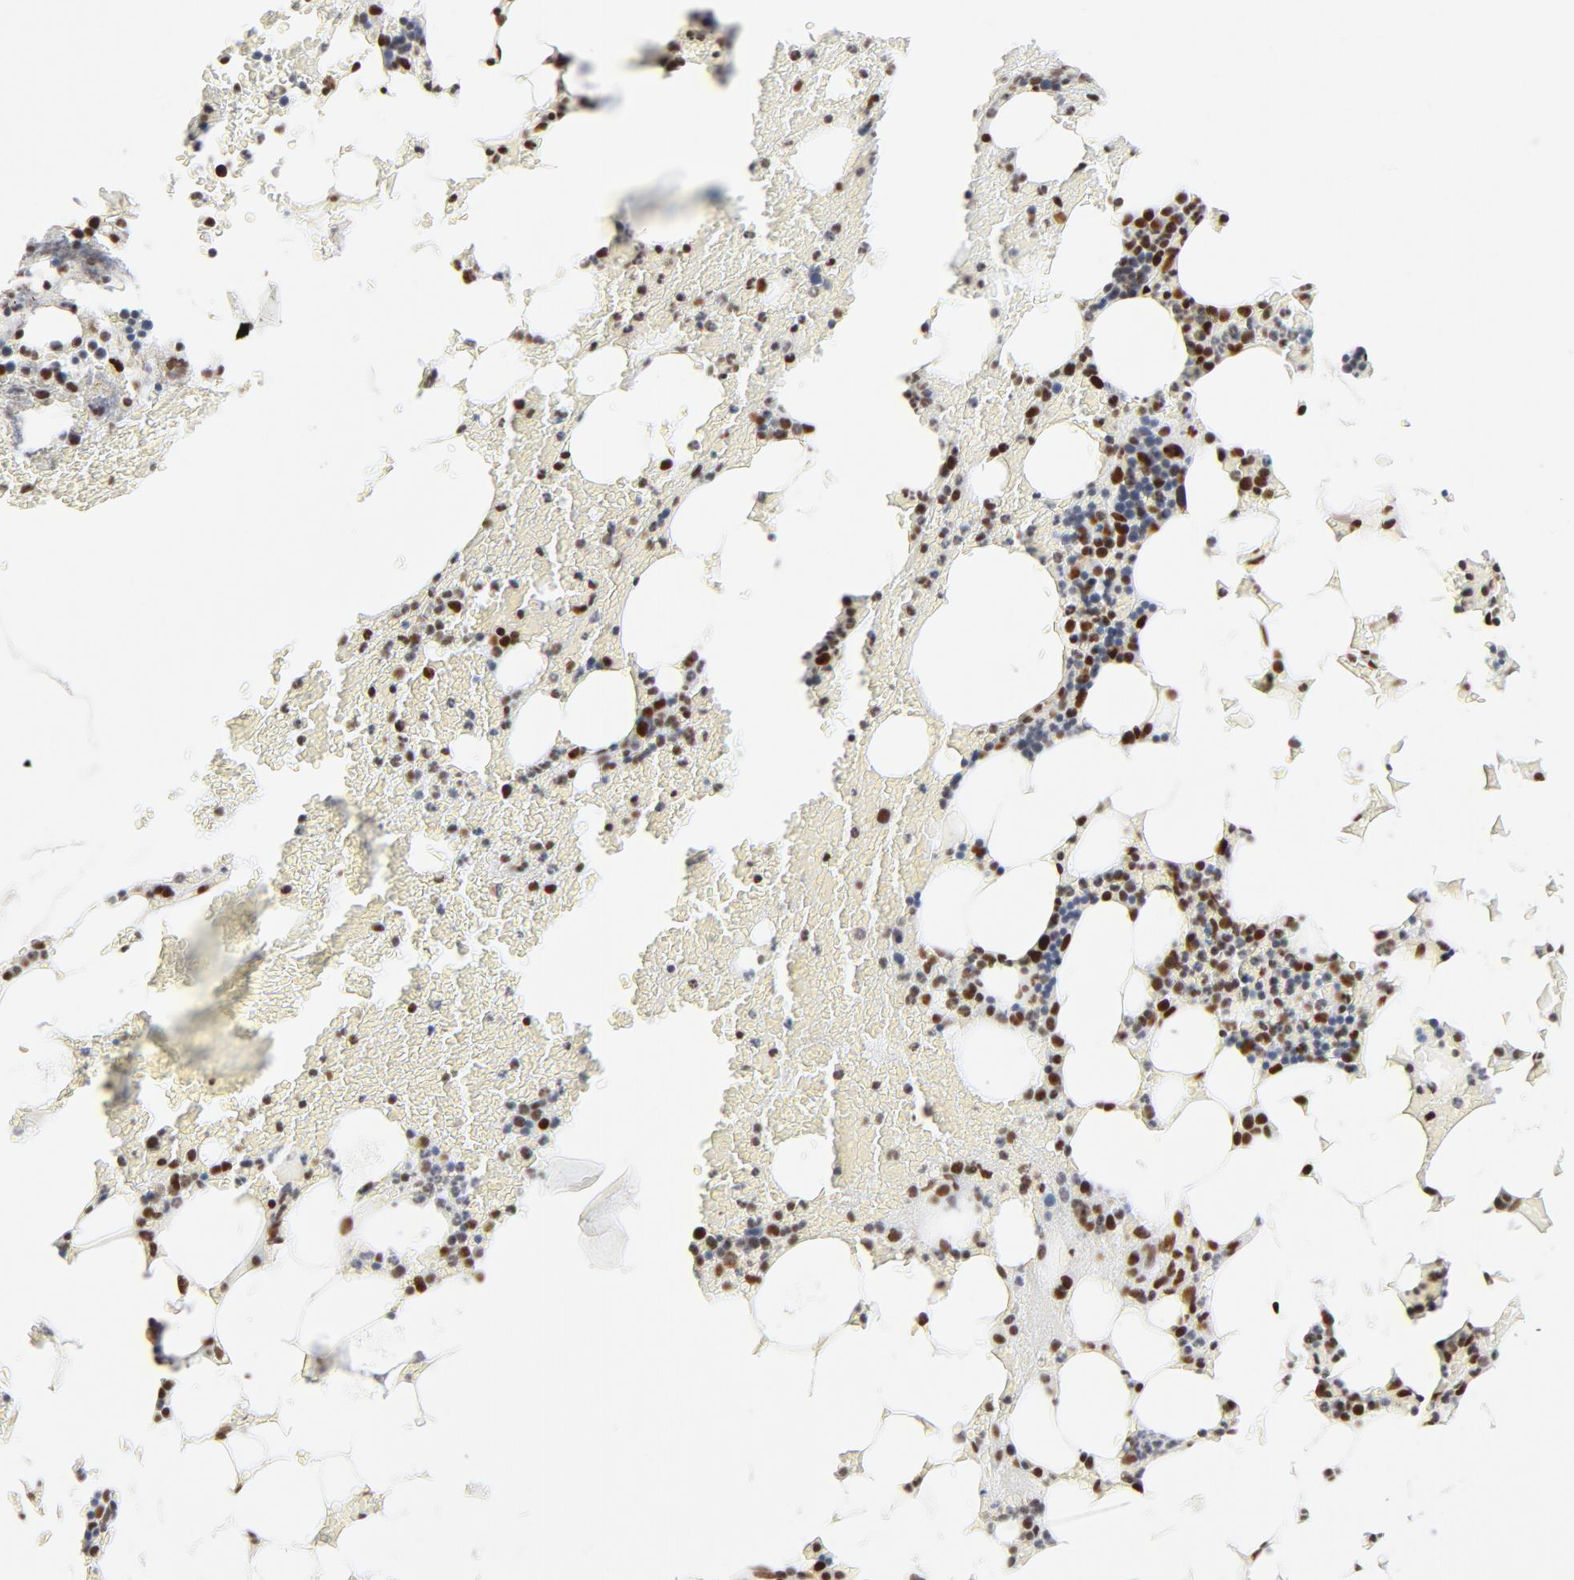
{"staining": {"intensity": "strong", "quantity": ">75%", "location": "nuclear"}, "tissue": "bone marrow", "cell_type": "Hematopoietic cells", "image_type": "normal", "snomed": [{"axis": "morphology", "description": "Normal tissue, NOS"}, {"axis": "topography", "description": "Bone marrow"}], "caption": "High-power microscopy captured an immunohistochemistry histopathology image of normal bone marrow, revealing strong nuclear expression in about >75% of hematopoietic cells.", "gene": "GTF2H1", "patient": {"sex": "female", "age": 73}}